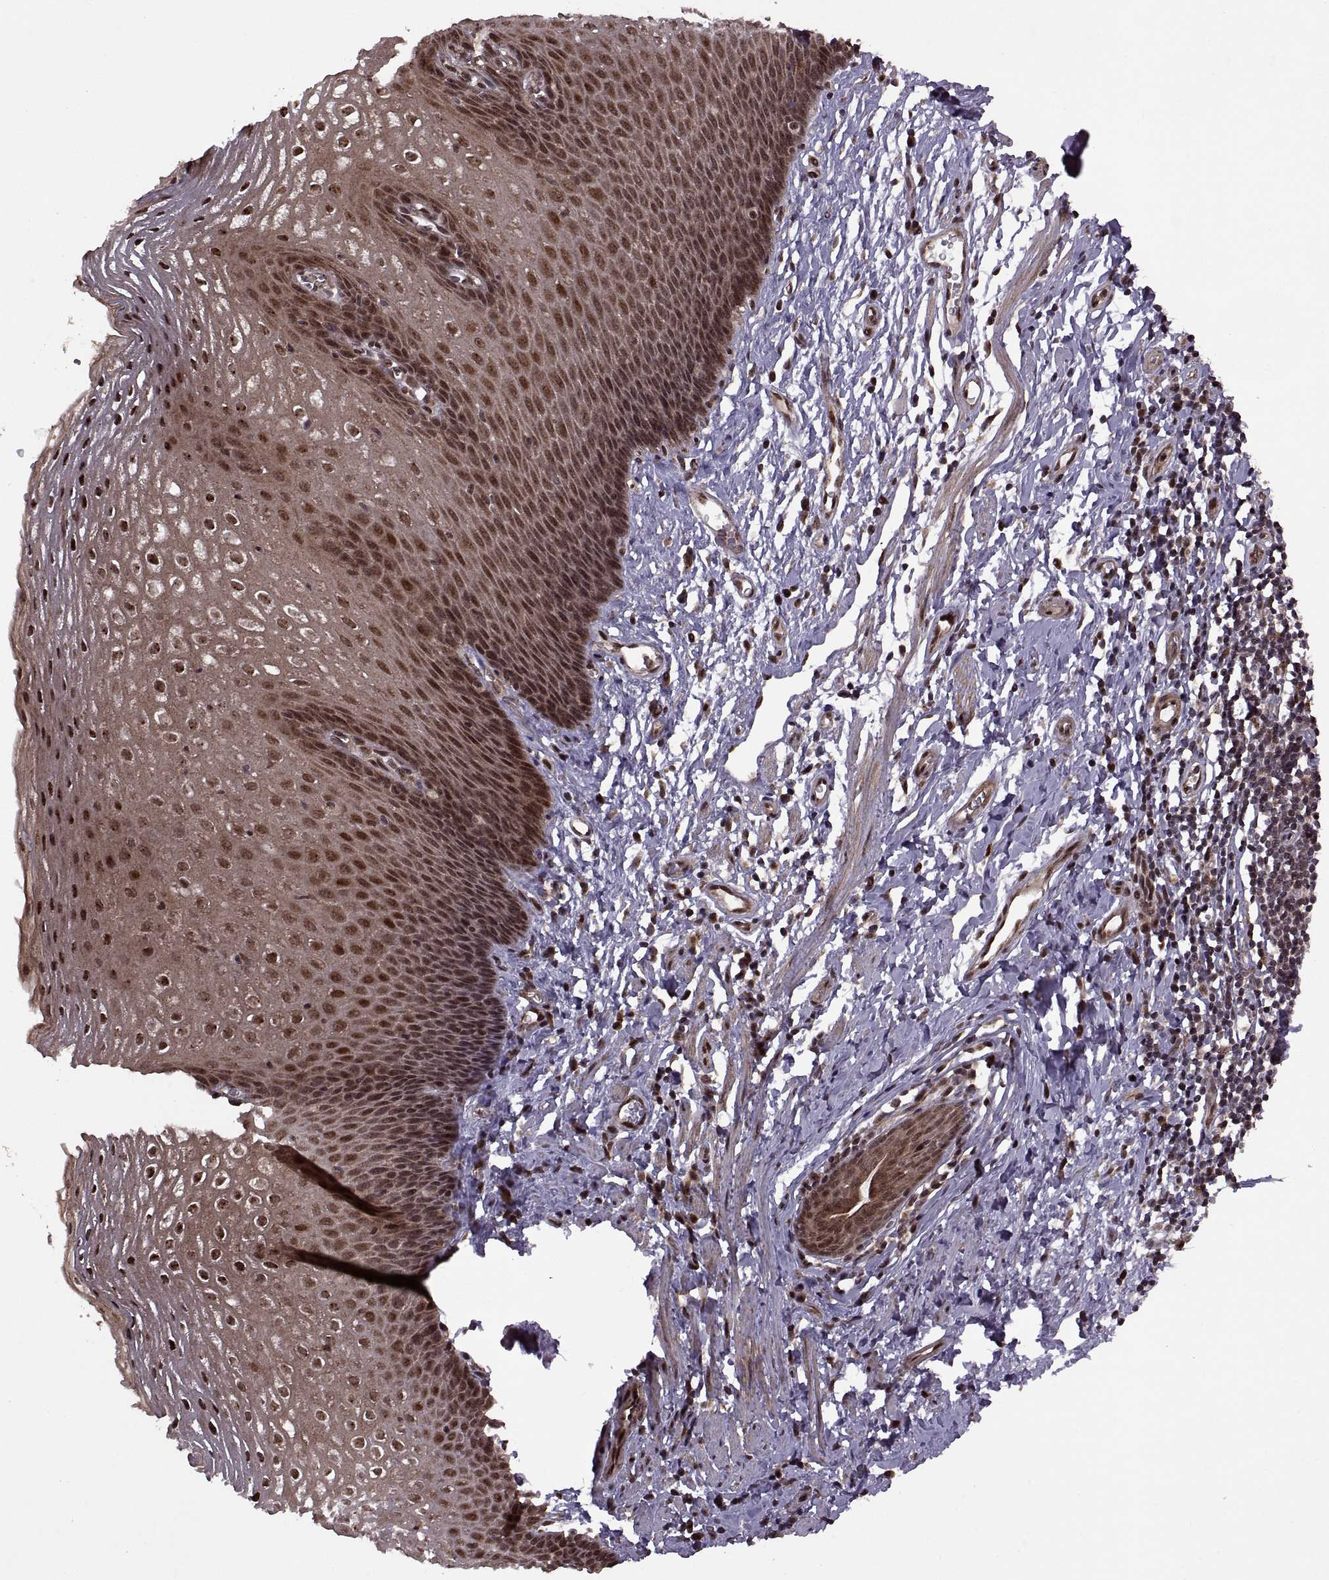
{"staining": {"intensity": "moderate", "quantity": ">75%", "location": "cytoplasmic/membranous,nuclear"}, "tissue": "esophagus", "cell_type": "Squamous epithelial cells", "image_type": "normal", "snomed": [{"axis": "morphology", "description": "Normal tissue, NOS"}, {"axis": "topography", "description": "Esophagus"}], "caption": "Moderate cytoplasmic/membranous,nuclear protein expression is identified in about >75% of squamous epithelial cells in esophagus.", "gene": "PTOV1", "patient": {"sex": "male", "age": 72}}